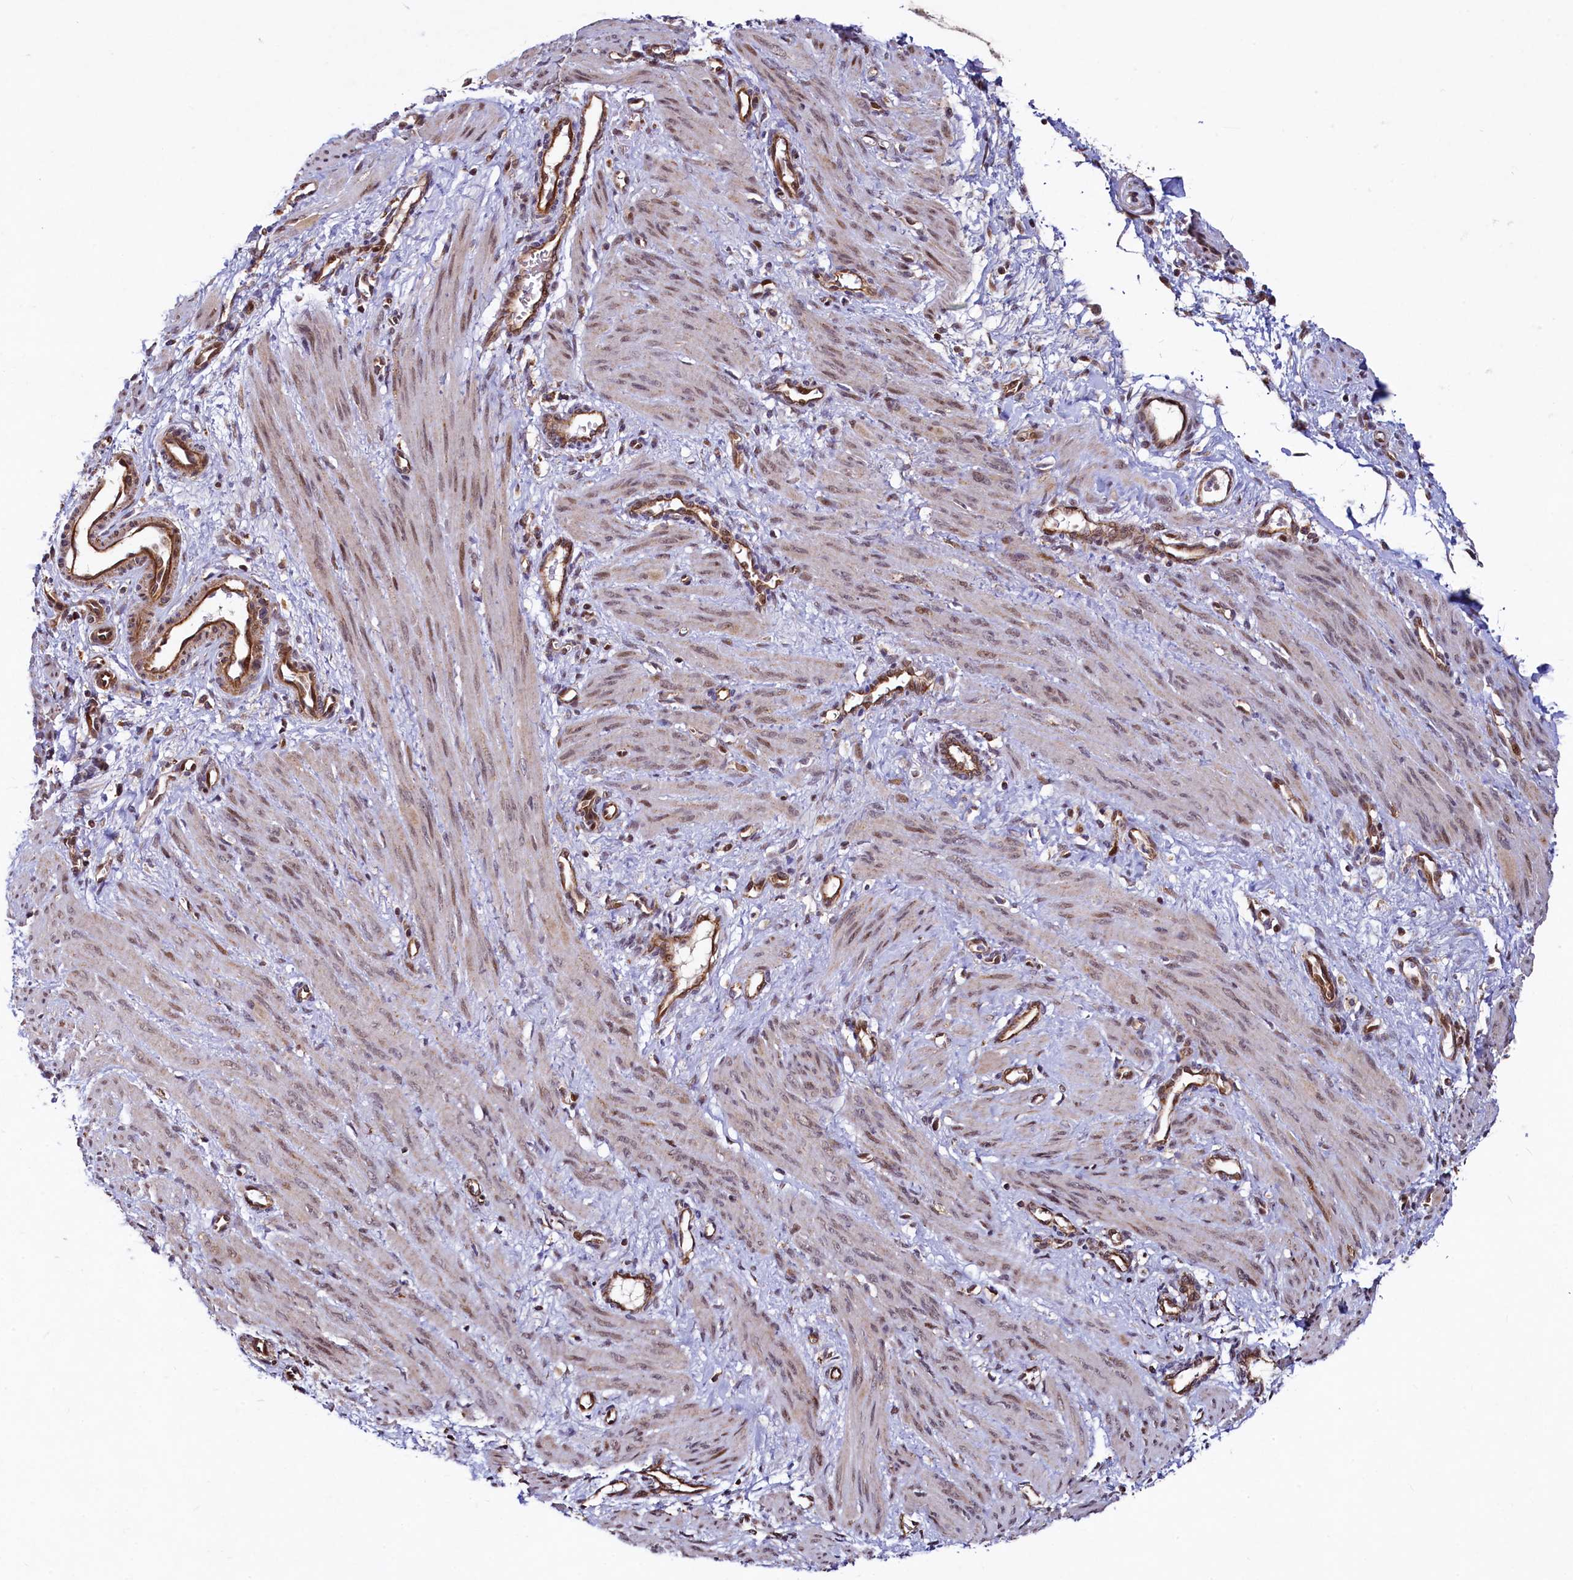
{"staining": {"intensity": "moderate", "quantity": ">75%", "location": "nuclear"}, "tissue": "smooth muscle", "cell_type": "Smooth muscle cells", "image_type": "normal", "snomed": [{"axis": "morphology", "description": "Normal tissue, NOS"}, {"axis": "topography", "description": "Endometrium"}], "caption": "DAB immunohistochemical staining of unremarkable smooth muscle shows moderate nuclear protein expression in approximately >75% of smooth muscle cells. Nuclei are stained in blue.", "gene": "ZNF577", "patient": {"sex": "female", "age": 33}}